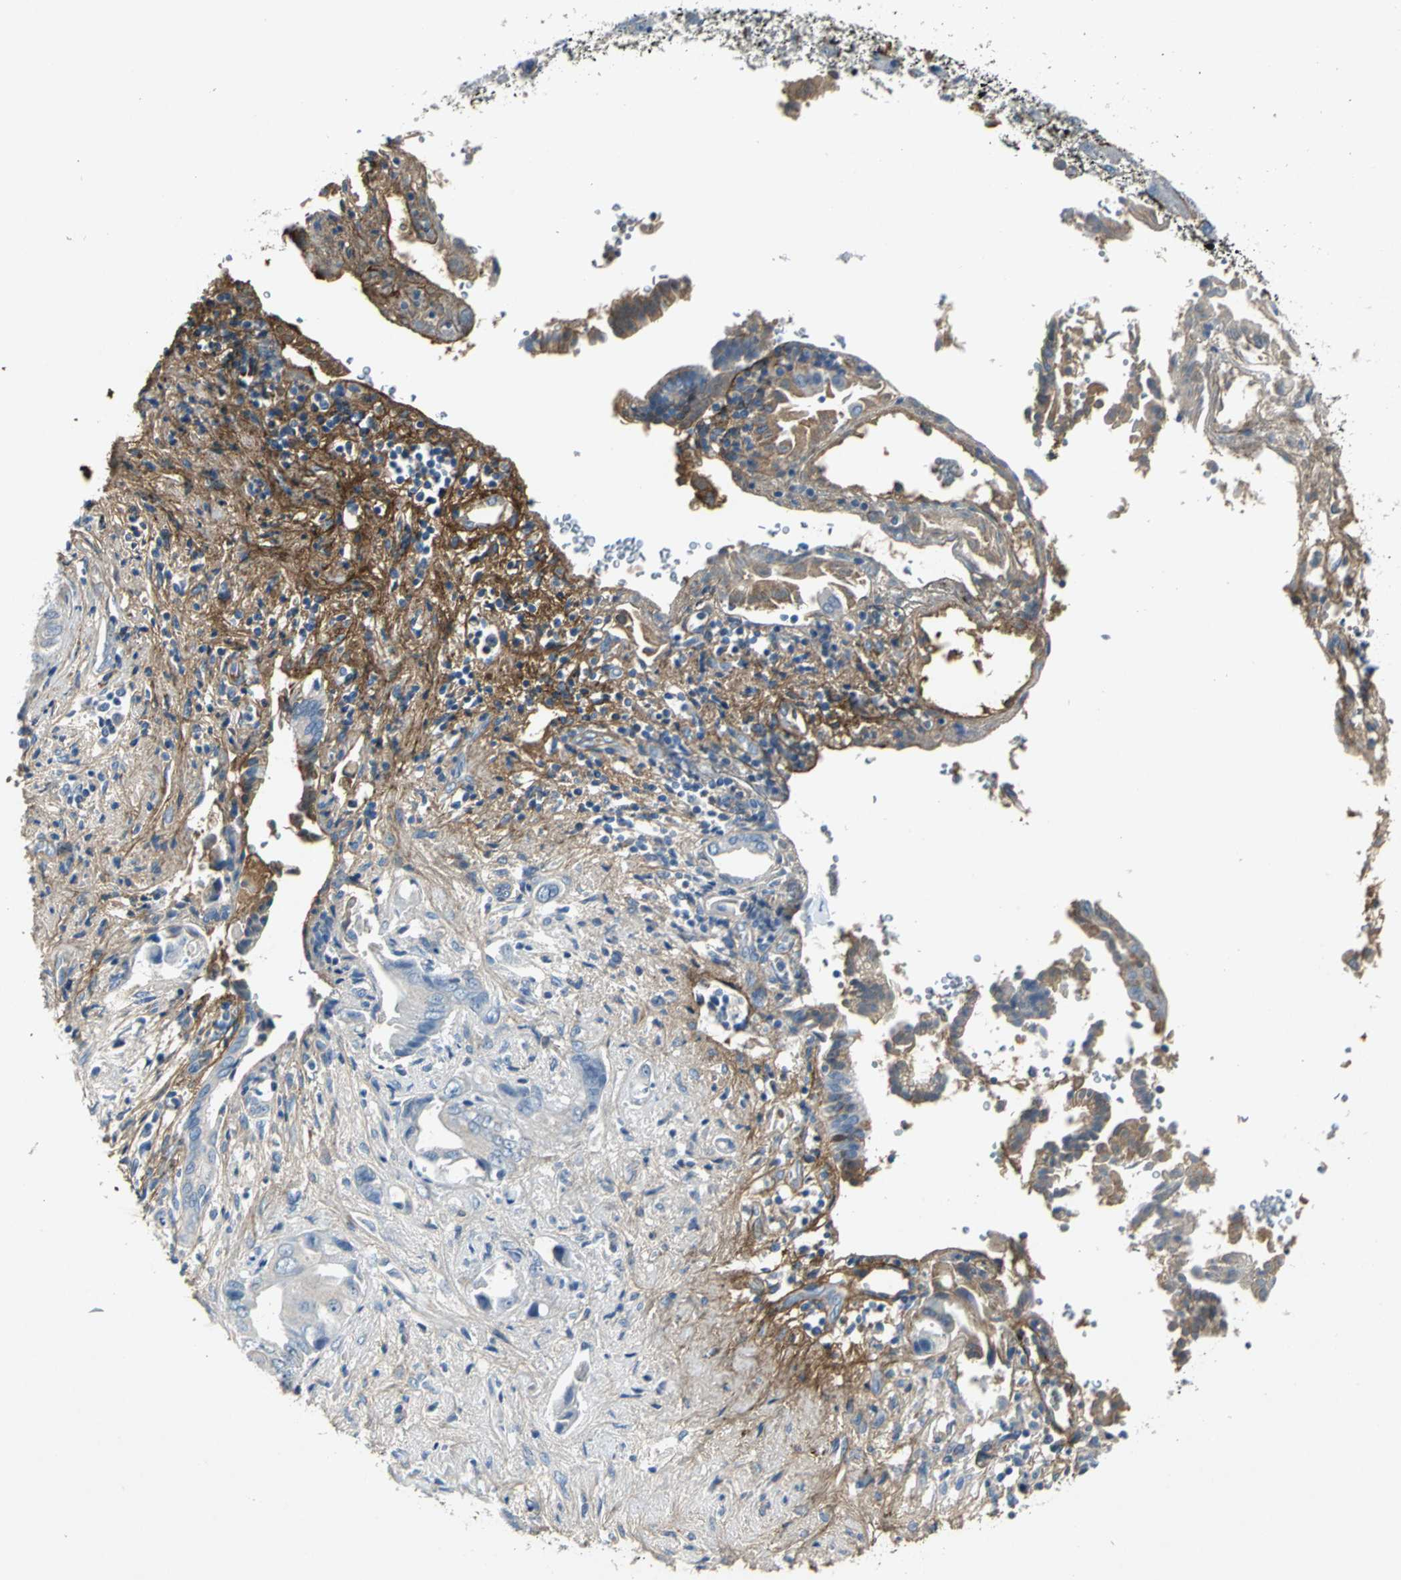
{"staining": {"intensity": "negative", "quantity": "none", "location": "none"}, "tissue": "liver cancer", "cell_type": "Tumor cells", "image_type": "cancer", "snomed": [{"axis": "morphology", "description": "Cholangiocarcinoma"}, {"axis": "topography", "description": "Liver"}], "caption": "Tumor cells show no significant protein positivity in liver cancer (cholangiocarcinoma).", "gene": "EFNB3", "patient": {"sex": "male", "age": 58}}